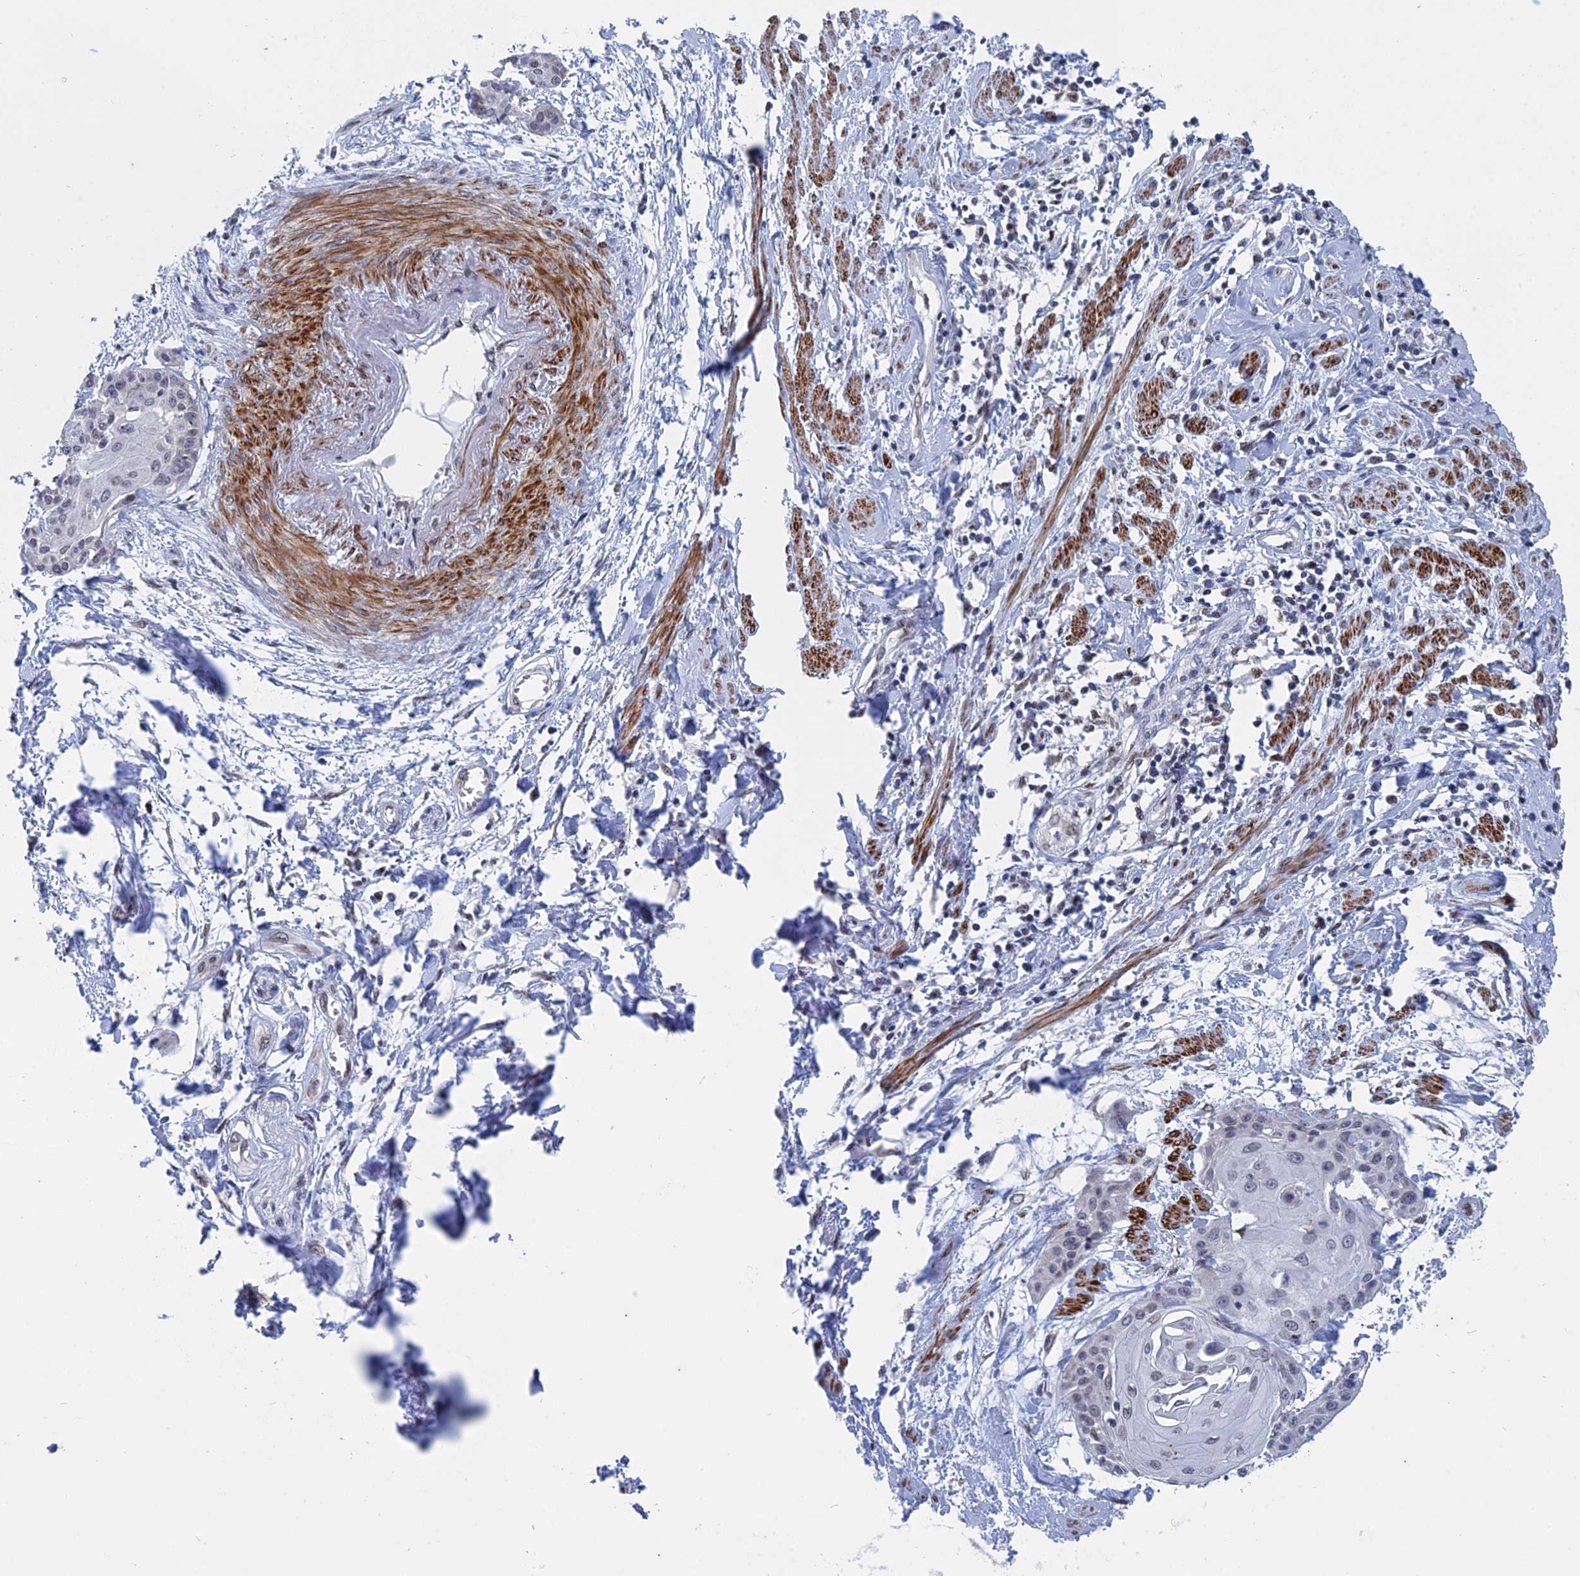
{"staining": {"intensity": "negative", "quantity": "none", "location": "none"}, "tissue": "cervical cancer", "cell_type": "Tumor cells", "image_type": "cancer", "snomed": [{"axis": "morphology", "description": "Squamous cell carcinoma, NOS"}, {"axis": "topography", "description": "Cervix"}], "caption": "A high-resolution micrograph shows immunohistochemistry (IHC) staining of squamous cell carcinoma (cervical), which displays no significant positivity in tumor cells. The staining was performed using DAB to visualize the protein expression in brown, while the nuclei were stained in blue with hematoxylin (Magnification: 20x).", "gene": "MTRF1", "patient": {"sex": "female", "age": 57}}